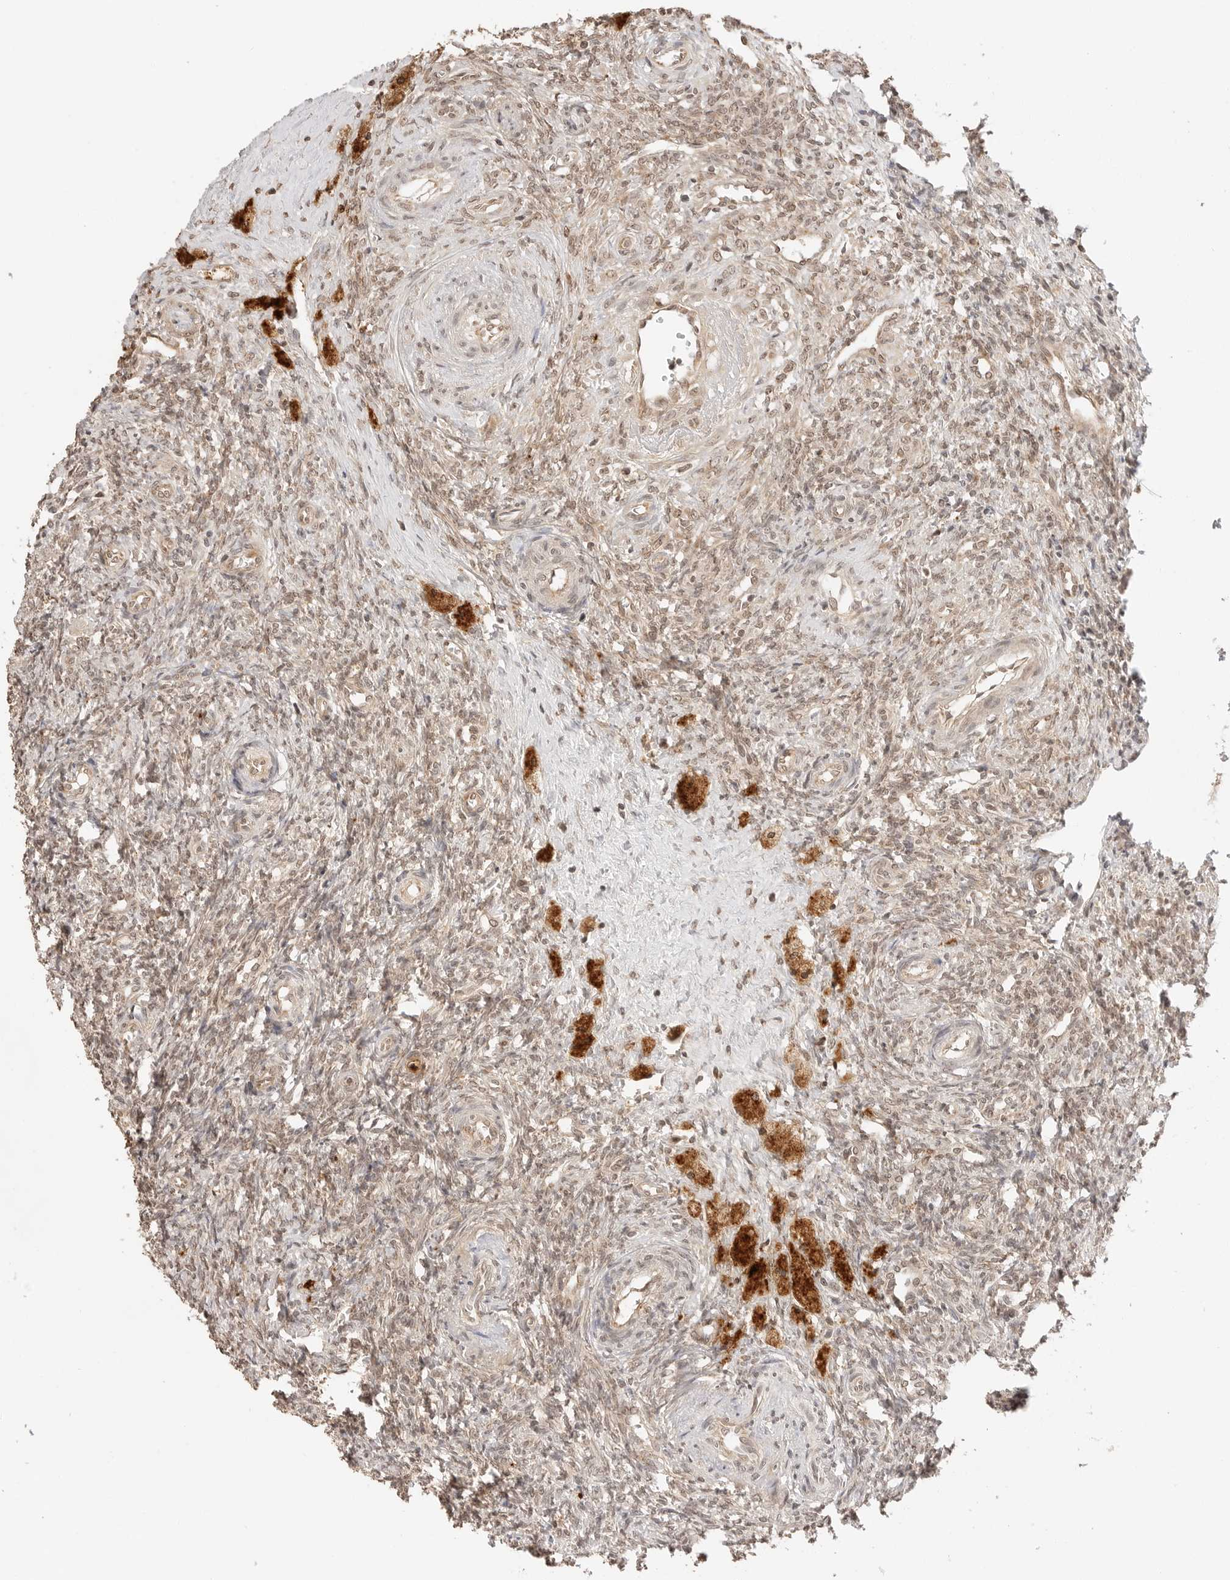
{"staining": {"intensity": "moderate", "quantity": ">75%", "location": "cytoplasmic/membranous"}, "tissue": "ovary", "cell_type": "Follicle cells", "image_type": "normal", "snomed": [{"axis": "morphology", "description": "Normal tissue, NOS"}, {"axis": "topography", "description": "Ovary"}], "caption": "The photomicrograph displays a brown stain indicating the presence of a protein in the cytoplasmic/membranous of follicle cells in ovary. (Brightfield microscopy of DAB IHC at high magnification).", "gene": "GPR34", "patient": {"sex": "female", "age": 41}}